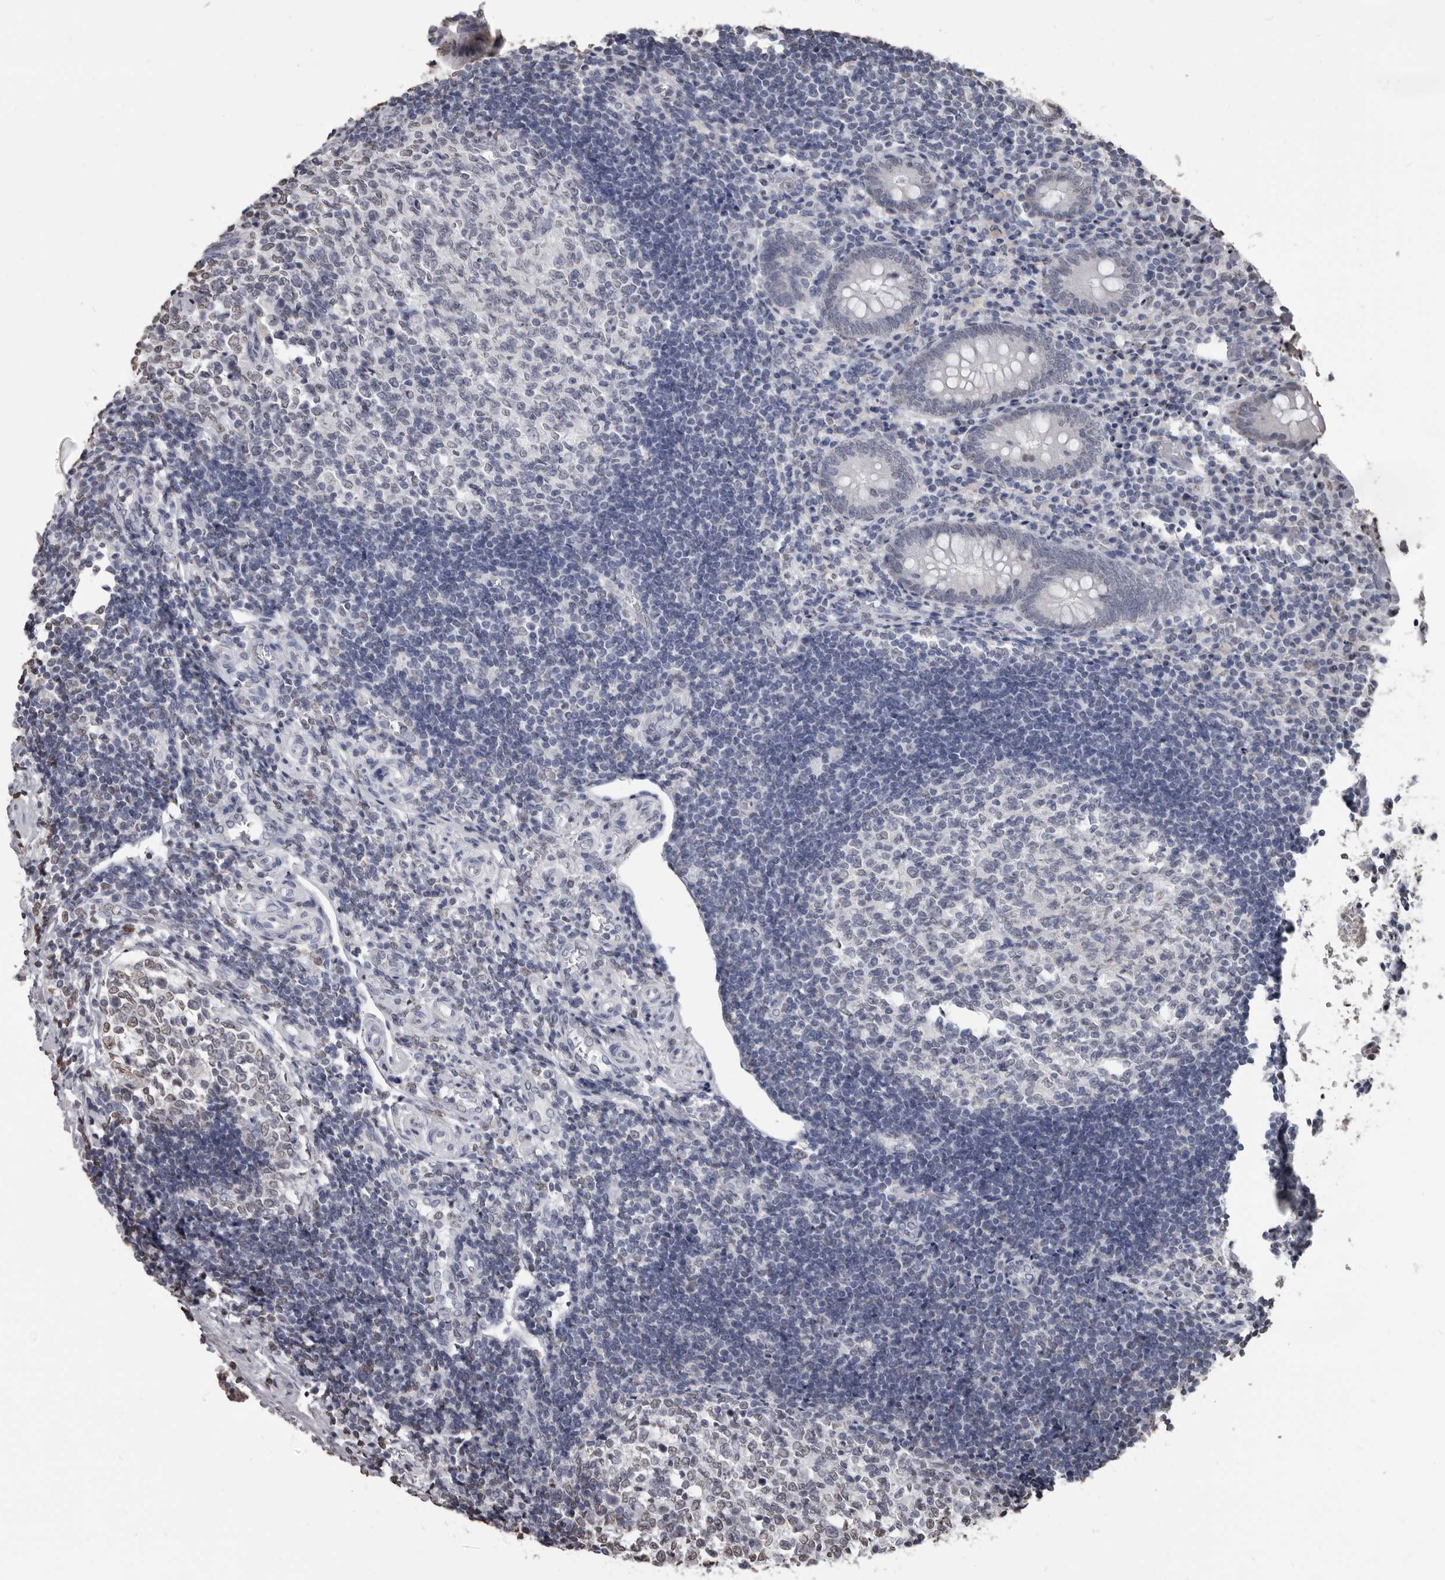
{"staining": {"intensity": "moderate", "quantity": "<25%", "location": "nuclear"}, "tissue": "appendix", "cell_type": "Glandular cells", "image_type": "normal", "snomed": [{"axis": "morphology", "description": "Normal tissue, NOS"}, {"axis": "topography", "description": "Appendix"}], "caption": "This histopathology image shows IHC staining of unremarkable appendix, with low moderate nuclear expression in about <25% of glandular cells.", "gene": "AHR", "patient": {"sex": "female", "age": 17}}